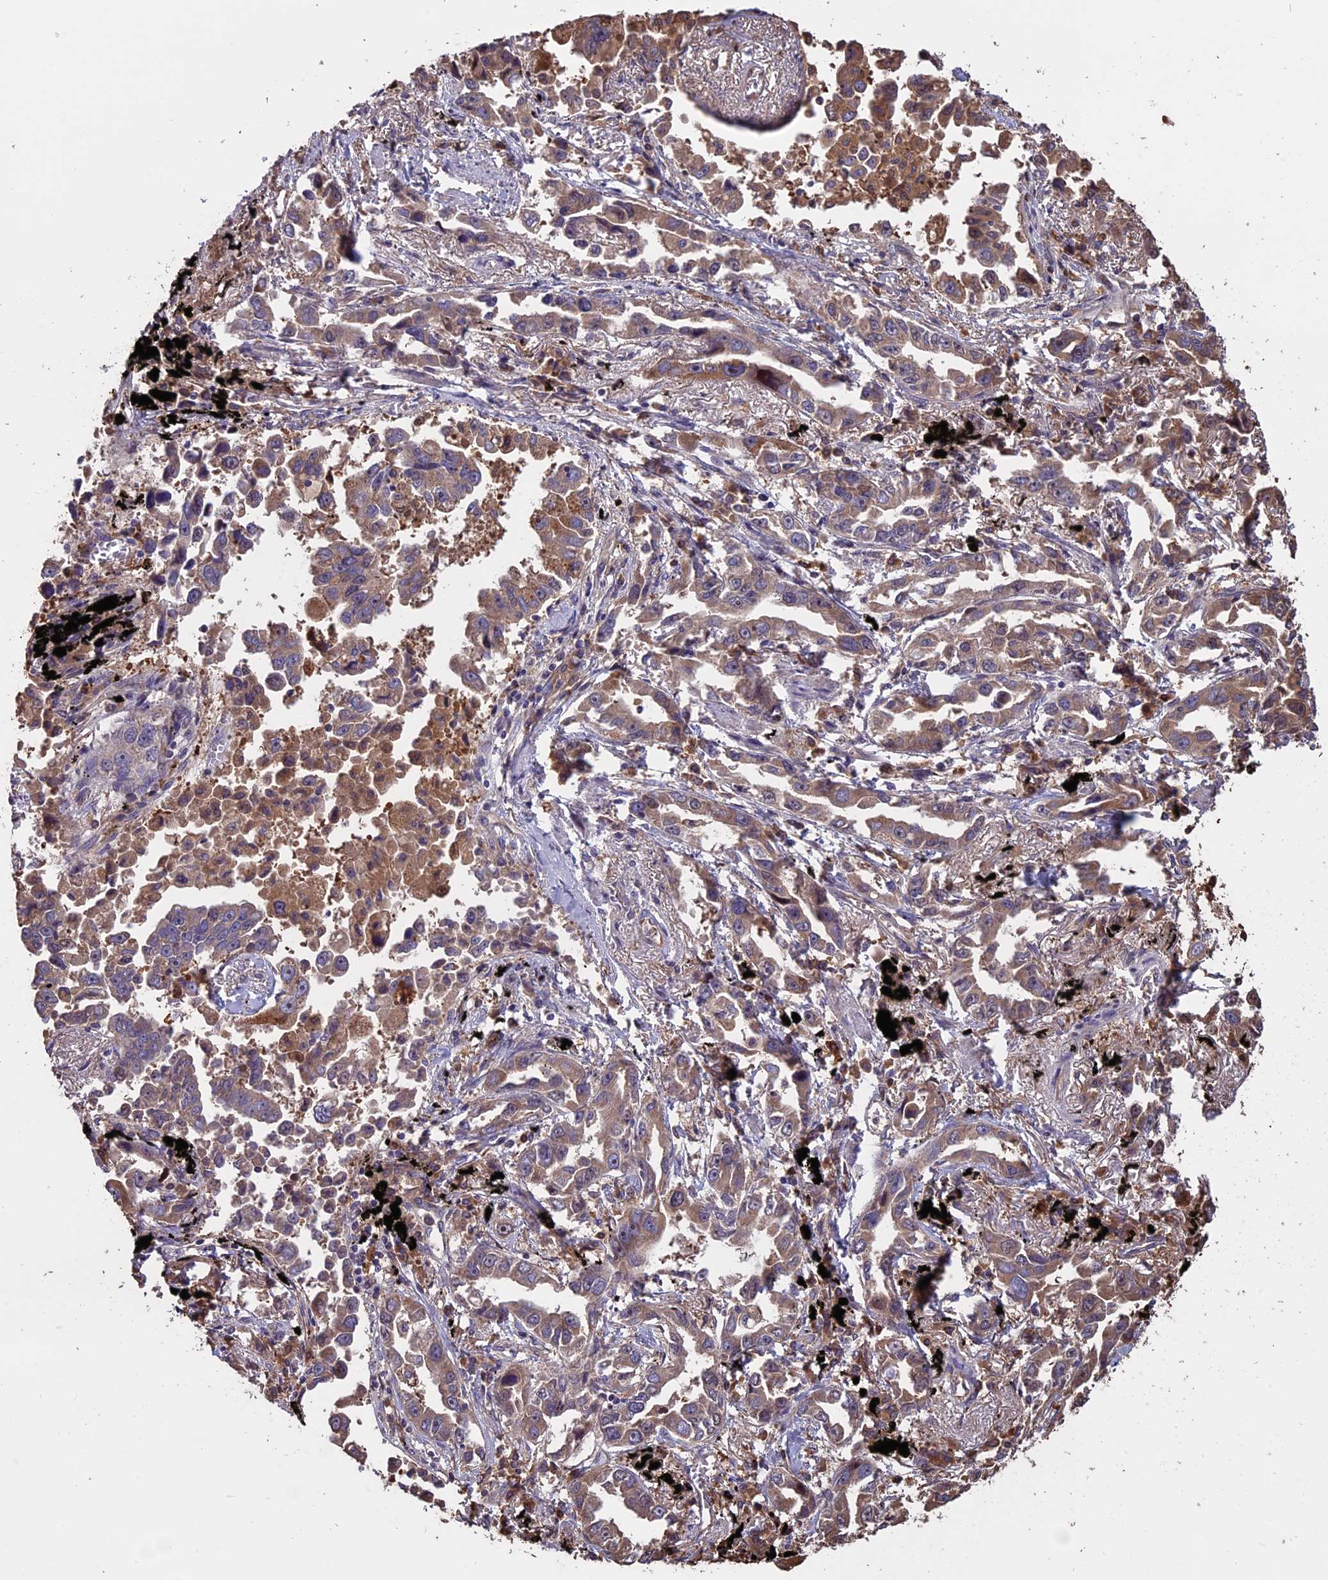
{"staining": {"intensity": "moderate", "quantity": "25%-75%", "location": "cytoplasmic/membranous"}, "tissue": "lung cancer", "cell_type": "Tumor cells", "image_type": "cancer", "snomed": [{"axis": "morphology", "description": "Adenocarcinoma, NOS"}, {"axis": "topography", "description": "Lung"}], "caption": "Moderate cytoplasmic/membranous staining for a protein is present in about 25%-75% of tumor cells of lung cancer using IHC.", "gene": "VWA3A", "patient": {"sex": "male", "age": 67}}